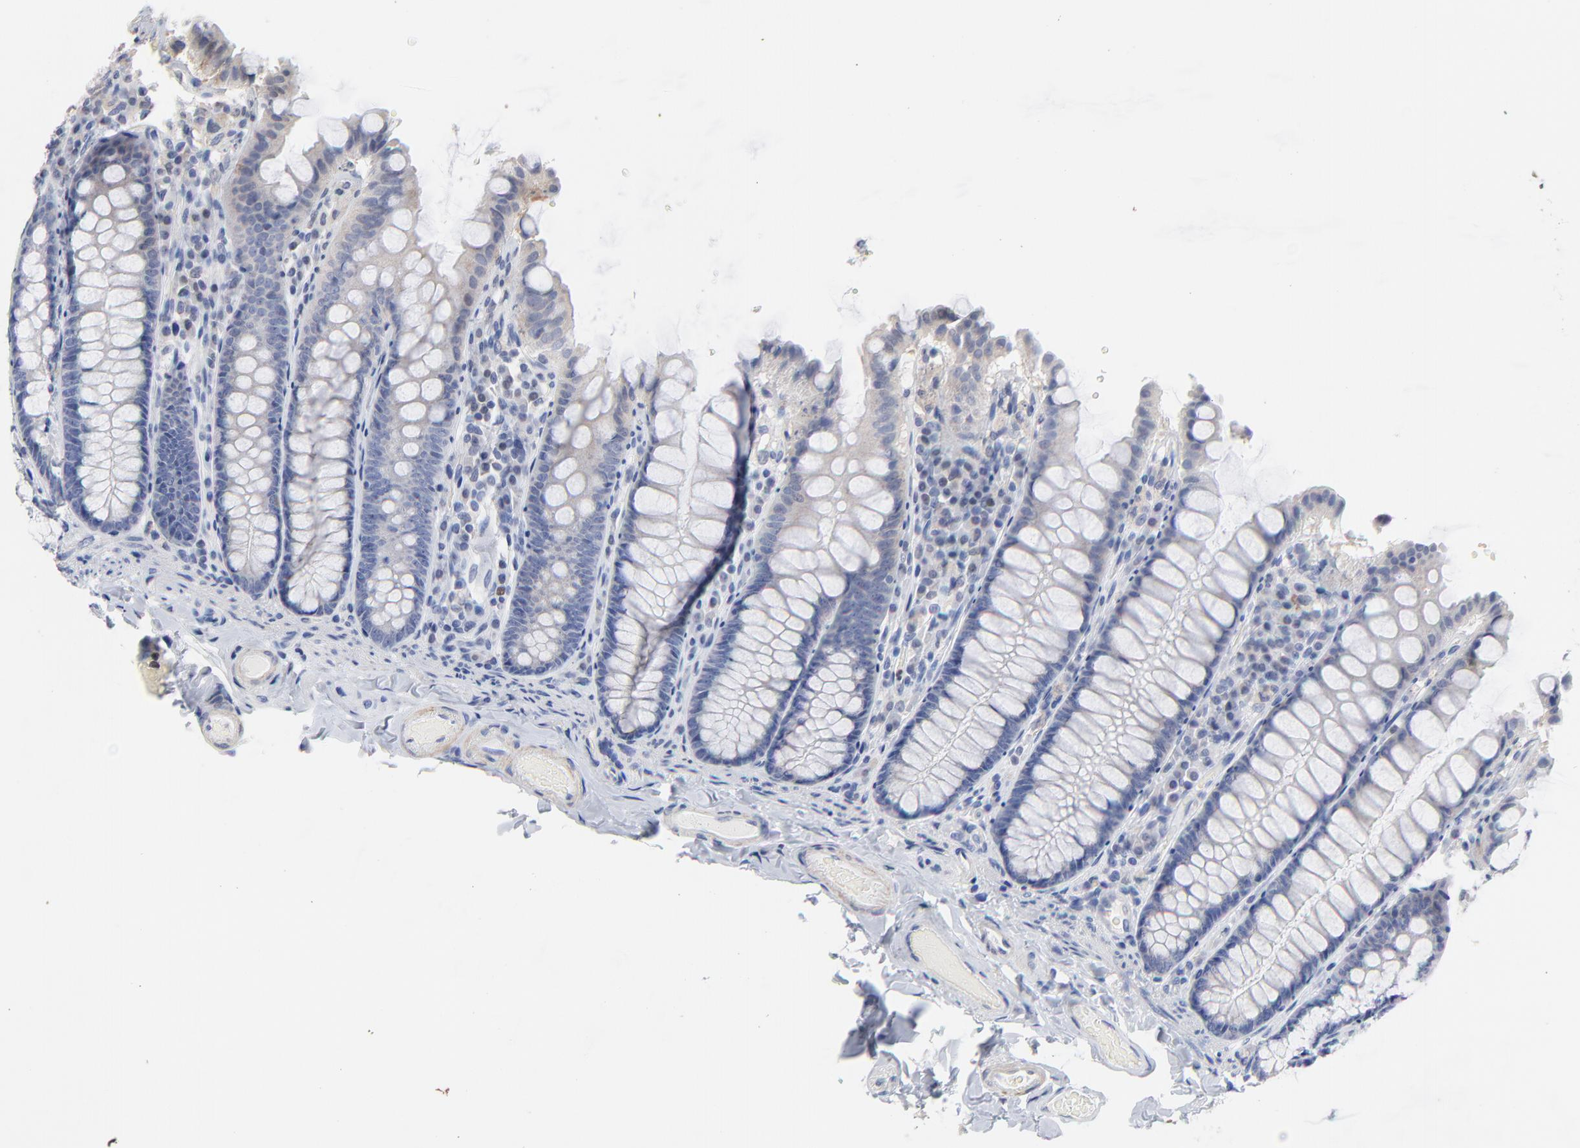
{"staining": {"intensity": "weak", "quantity": ">75%", "location": "cytoplasmic/membranous"}, "tissue": "colon", "cell_type": "Endothelial cells", "image_type": "normal", "snomed": [{"axis": "morphology", "description": "Normal tissue, NOS"}, {"axis": "topography", "description": "Colon"}], "caption": "Immunohistochemical staining of unremarkable colon demonstrates weak cytoplasmic/membranous protein expression in about >75% of endothelial cells. The staining was performed using DAB (3,3'-diaminobenzidine) to visualize the protein expression in brown, while the nuclei were stained in blue with hematoxylin (Magnification: 20x).", "gene": "AADAC", "patient": {"sex": "female", "age": 61}}